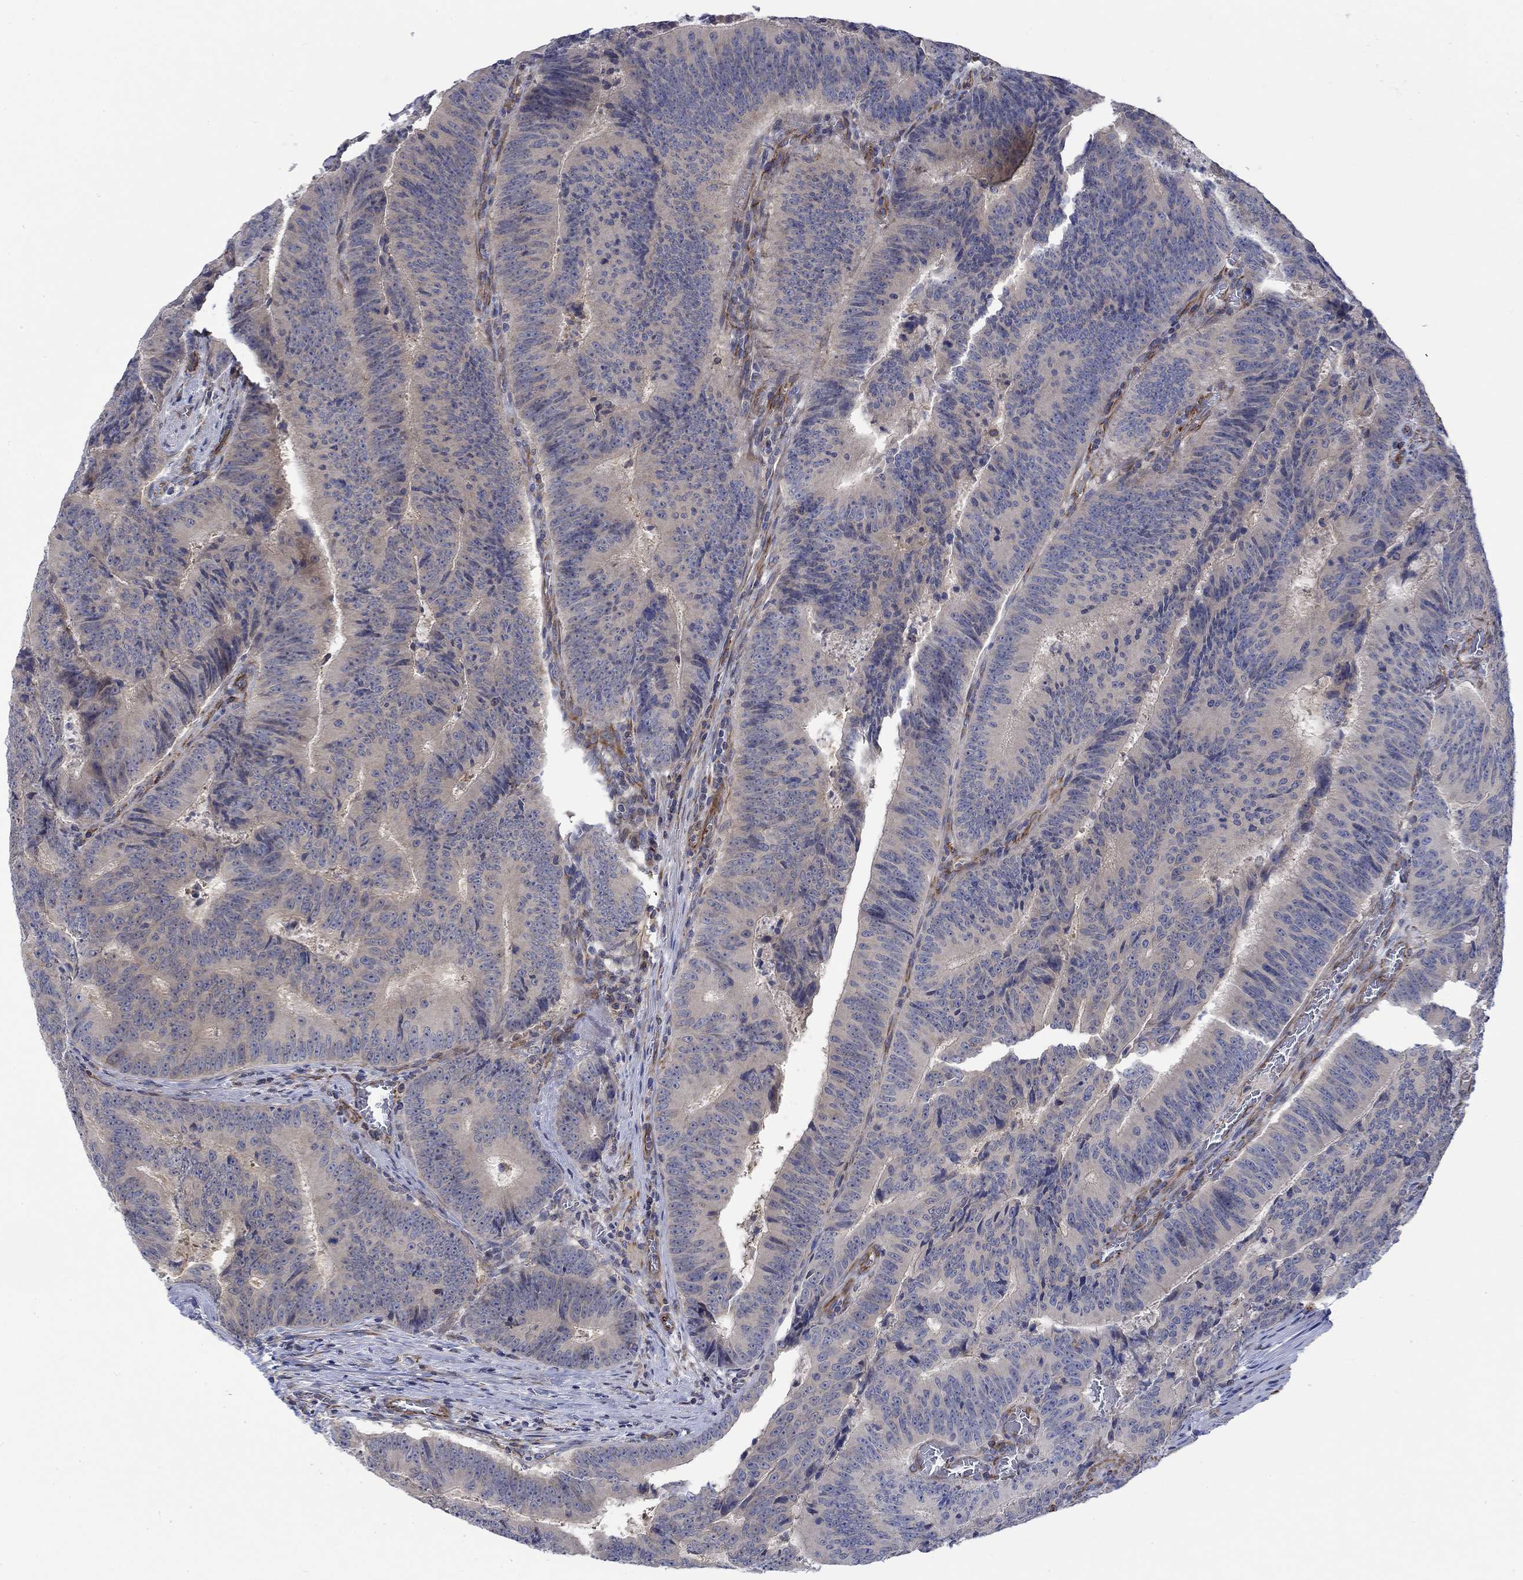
{"staining": {"intensity": "weak", "quantity": "25%-75%", "location": "cytoplasmic/membranous"}, "tissue": "colorectal cancer", "cell_type": "Tumor cells", "image_type": "cancer", "snomed": [{"axis": "morphology", "description": "Adenocarcinoma, NOS"}, {"axis": "topography", "description": "Colon"}], "caption": "Immunohistochemistry histopathology image of colorectal cancer (adenocarcinoma) stained for a protein (brown), which shows low levels of weak cytoplasmic/membranous staining in approximately 25%-75% of tumor cells.", "gene": "CAMK1D", "patient": {"sex": "female", "age": 82}}